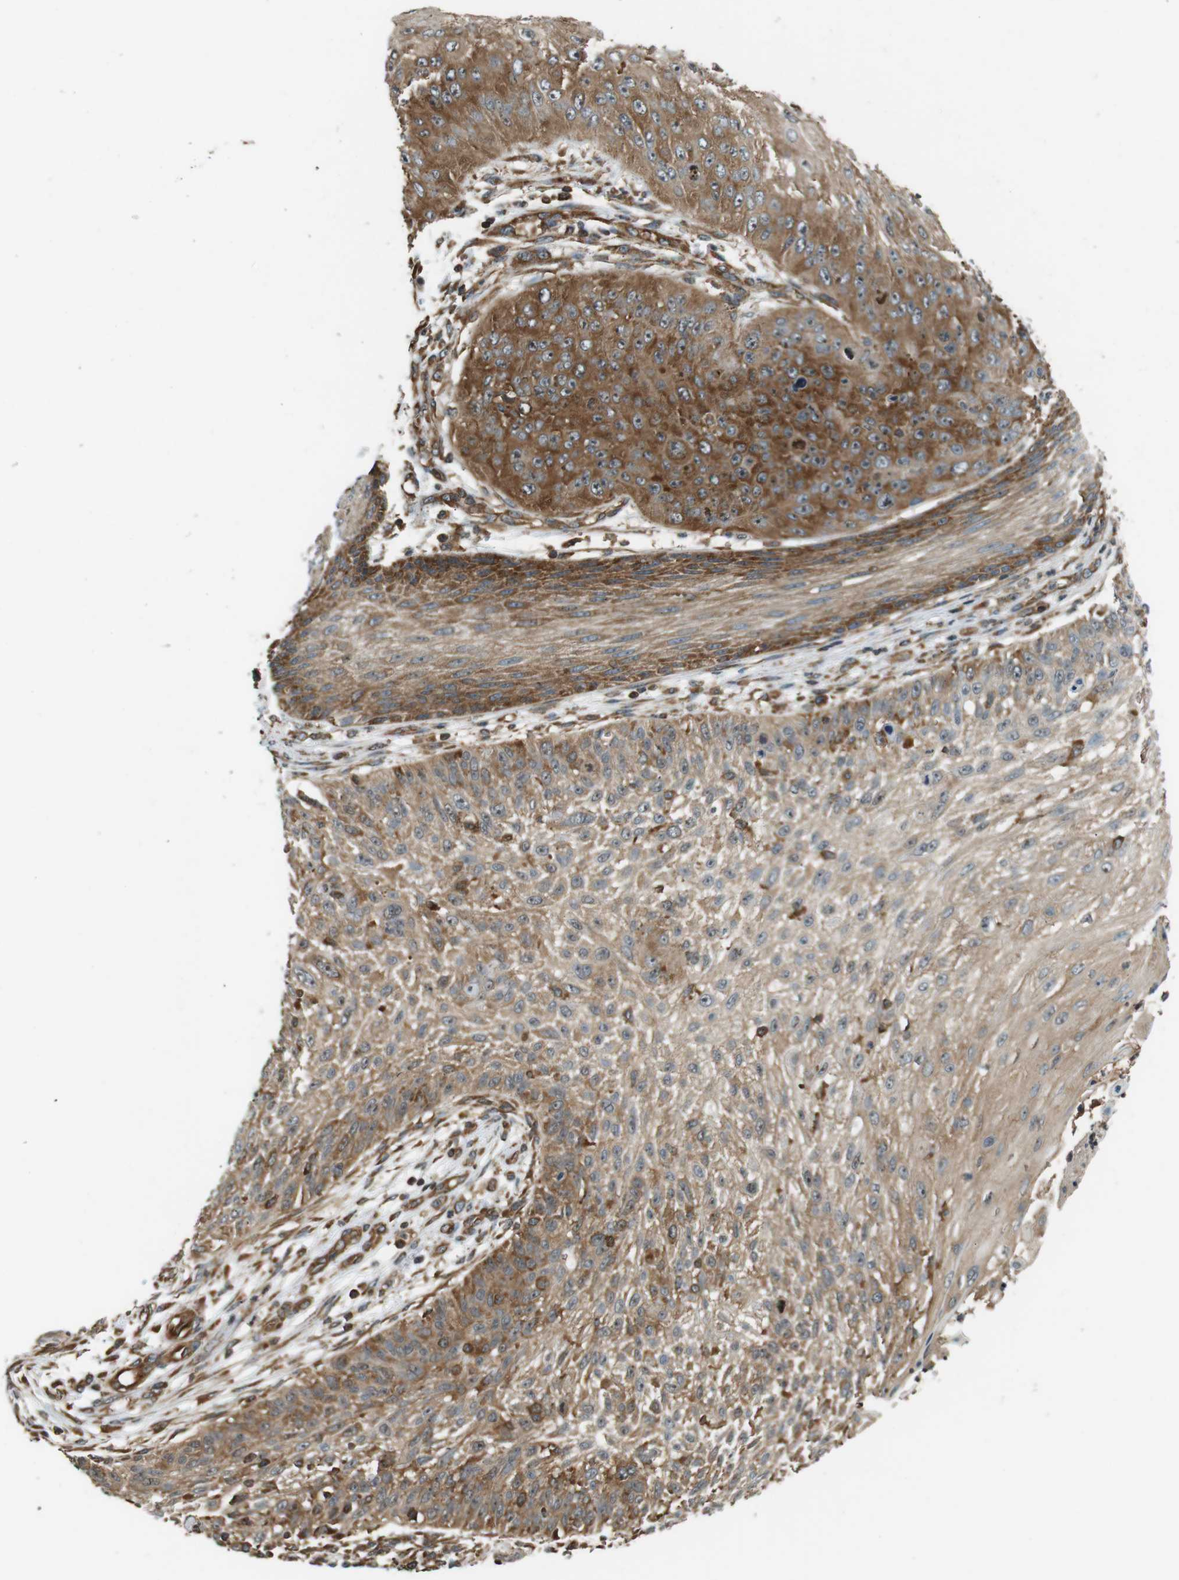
{"staining": {"intensity": "moderate", "quantity": ">75%", "location": "cytoplasmic/membranous"}, "tissue": "skin cancer", "cell_type": "Tumor cells", "image_type": "cancer", "snomed": [{"axis": "morphology", "description": "Squamous cell carcinoma, NOS"}, {"axis": "topography", "description": "Skin"}], "caption": "Skin squamous cell carcinoma was stained to show a protein in brown. There is medium levels of moderate cytoplasmic/membranous expression in approximately >75% of tumor cells.", "gene": "PA2G4", "patient": {"sex": "female", "age": 80}}